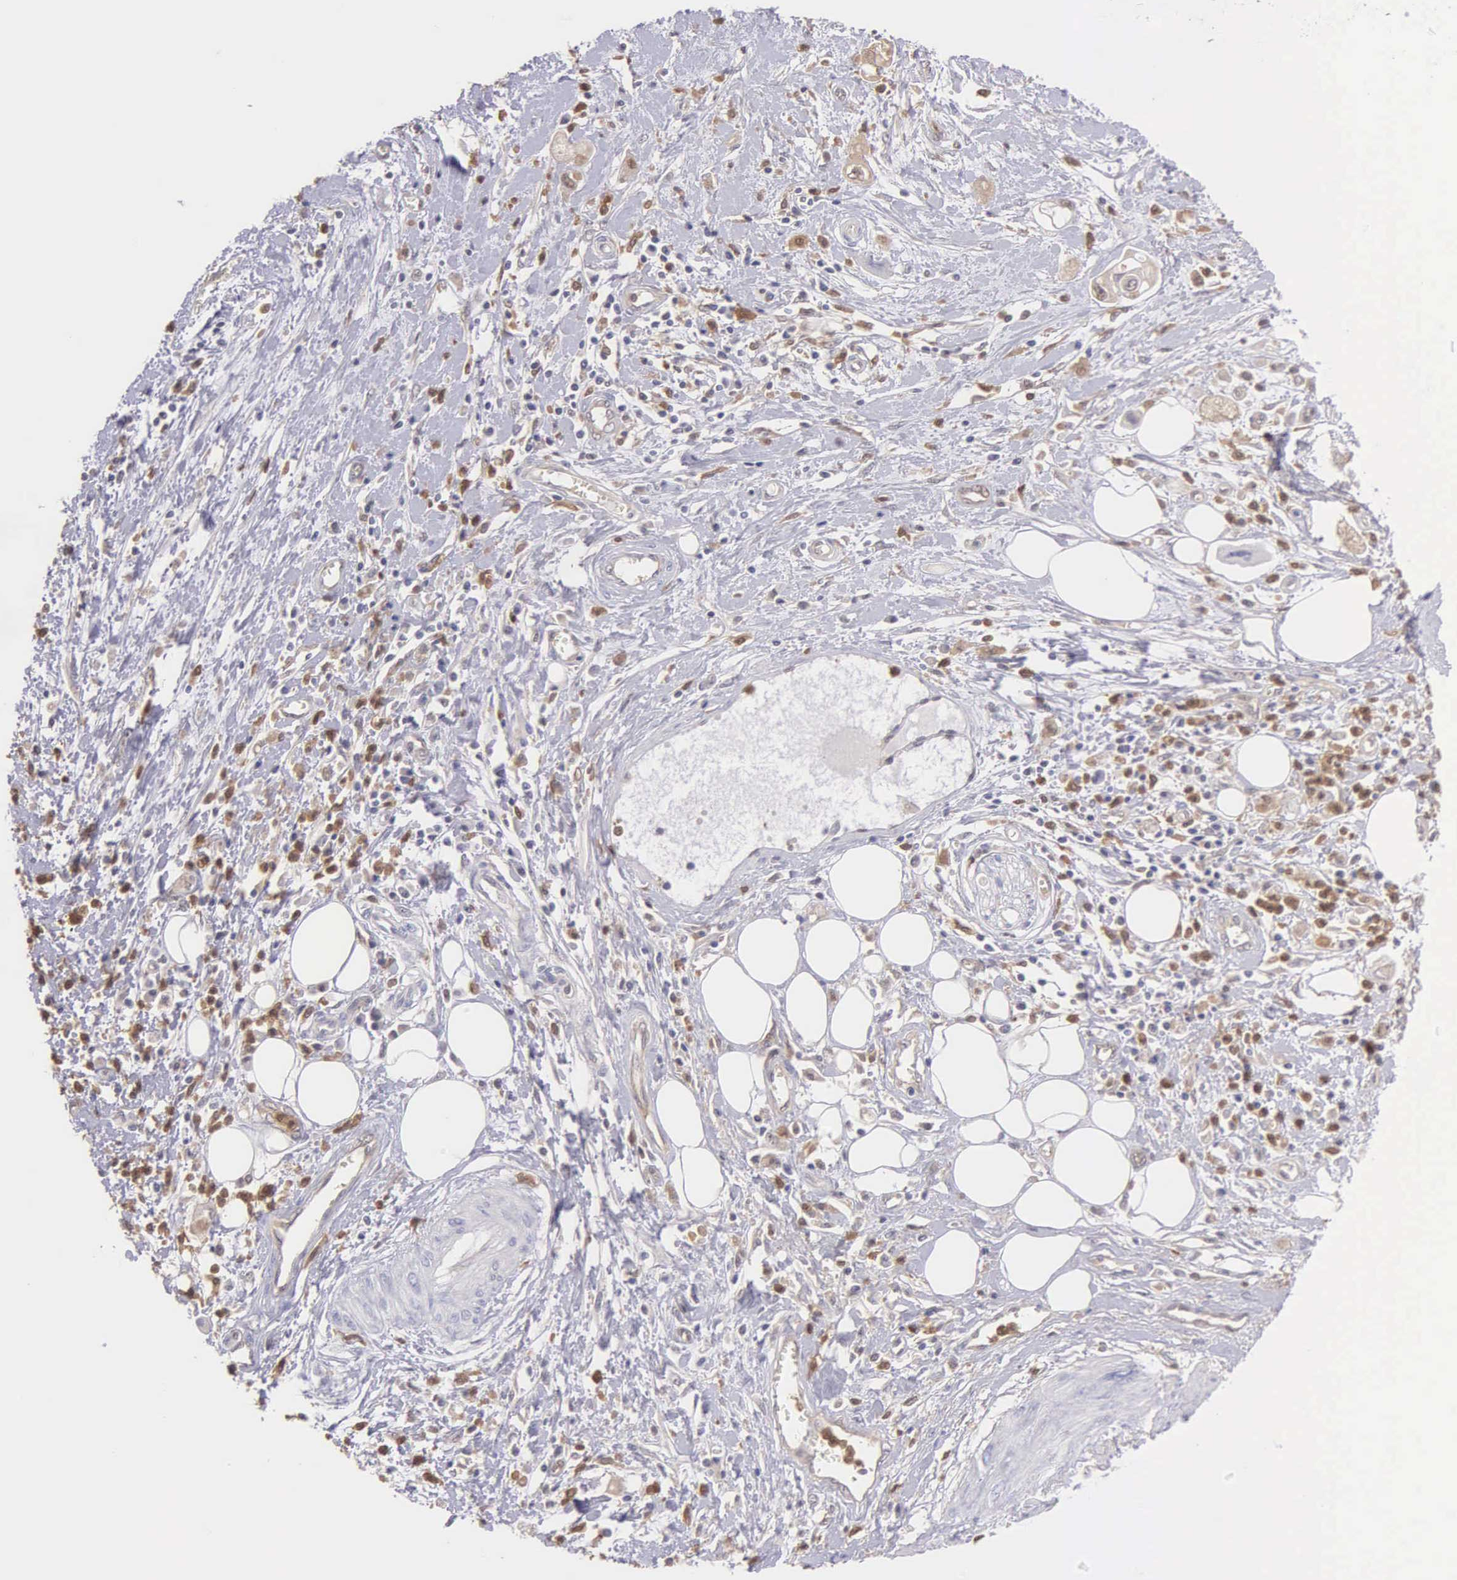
{"staining": {"intensity": "weak", "quantity": "25%-75%", "location": "cytoplasmic/membranous"}, "tissue": "pancreatic cancer", "cell_type": "Tumor cells", "image_type": "cancer", "snomed": [{"axis": "morphology", "description": "Adenocarcinoma, NOS"}, {"axis": "topography", "description": "Pancreas"}], "caption": "Immunohistochemical staining of human adenocarcinoma (pancreatic) displays low levels of weak cytoplasmic/membranous protein staining in approximately 25%-75% of tumor cells.", "gene": "BID", "patient": {"sex": "female", "age": 70}}